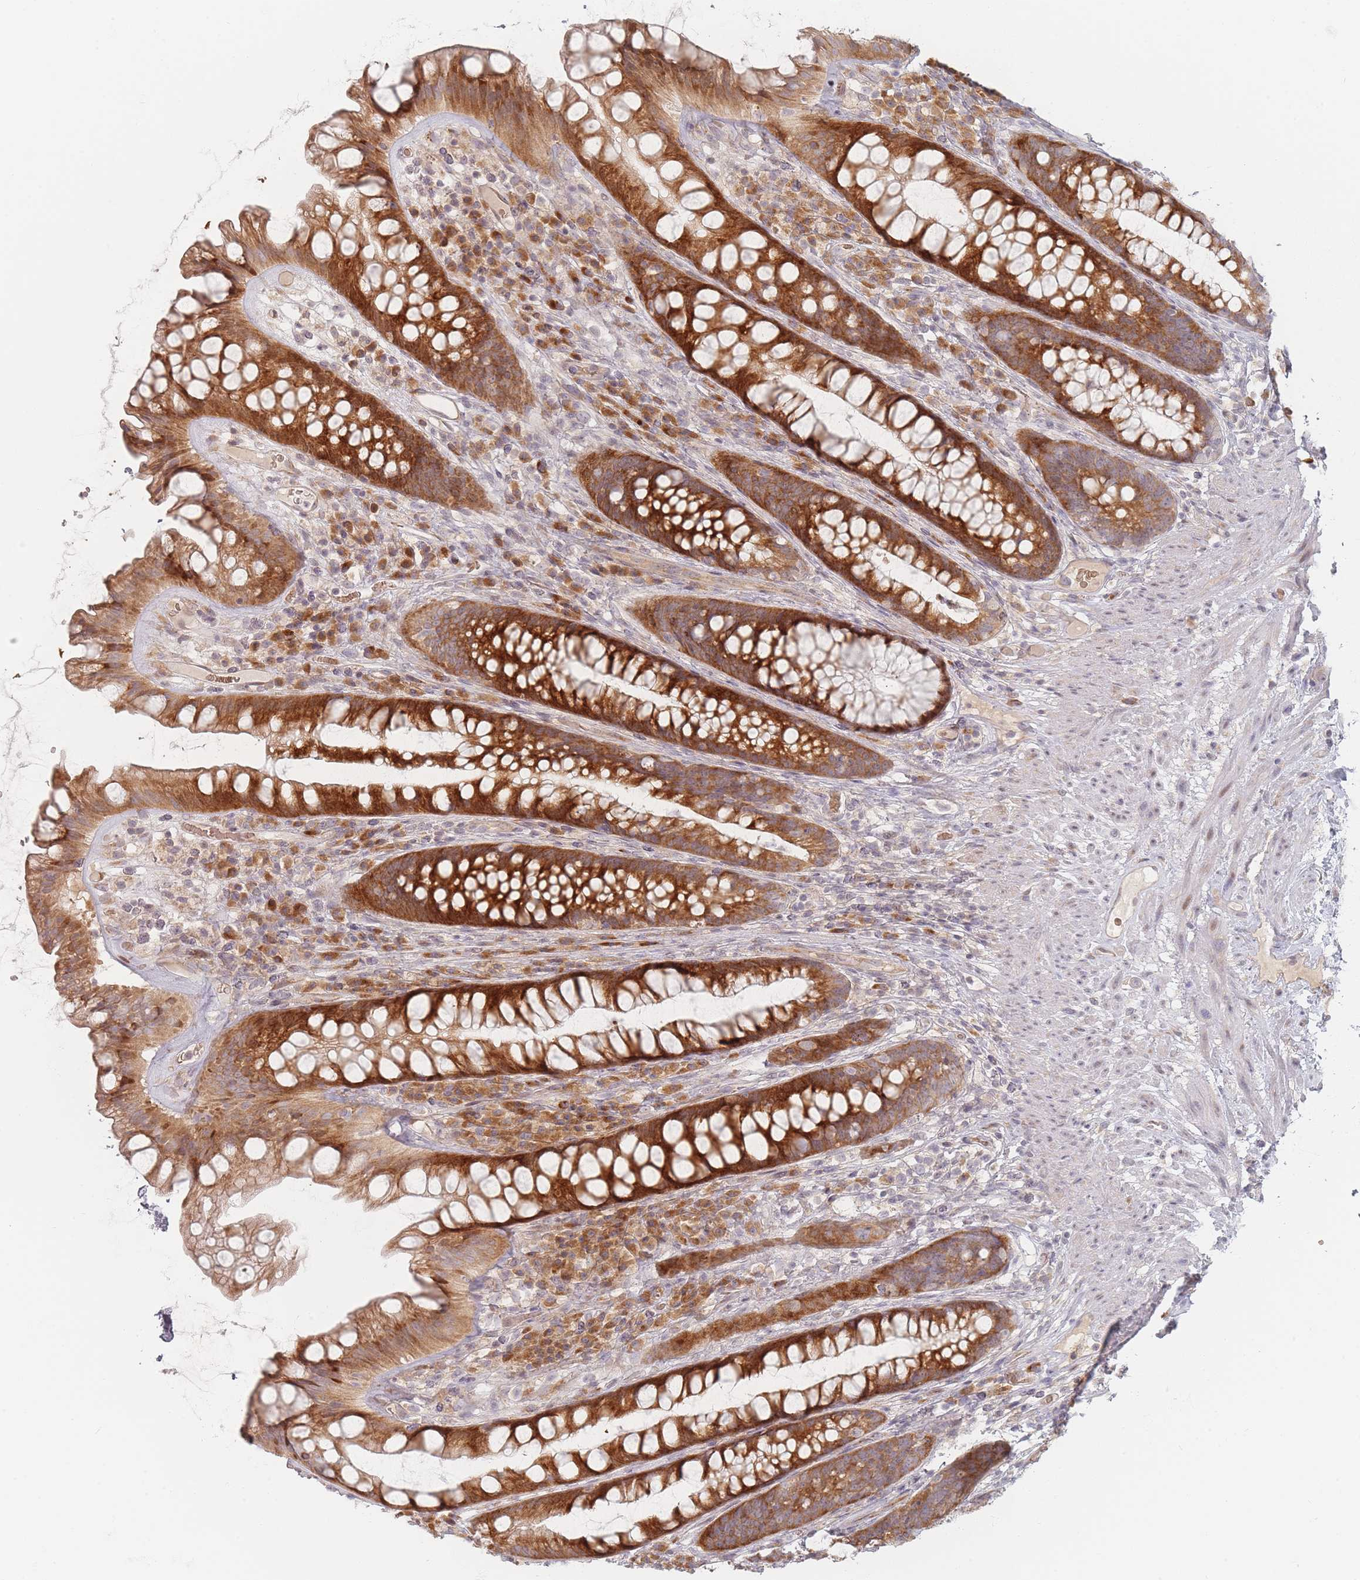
{"staining": {"intensity": "strong", "quantity": ">75%", "location": "cytoplasmic/membranous"}, "tissue": "rectum", "cell_type": "Glandular cells", "image_type": "normal", "snomed": [{"axis": "morphology", "description": "Normal tissue, NOS"}, {"axis": "topography", "description": "Rectum"}], "caption": "Normal rectum was stained to show a protein in brown. There is high levels of strong cytoplasmic/membranous expression in about >75% of glandular cells.", "gene": "ZKSCAN7", "patient": {"sex": "male", "age": 74}}